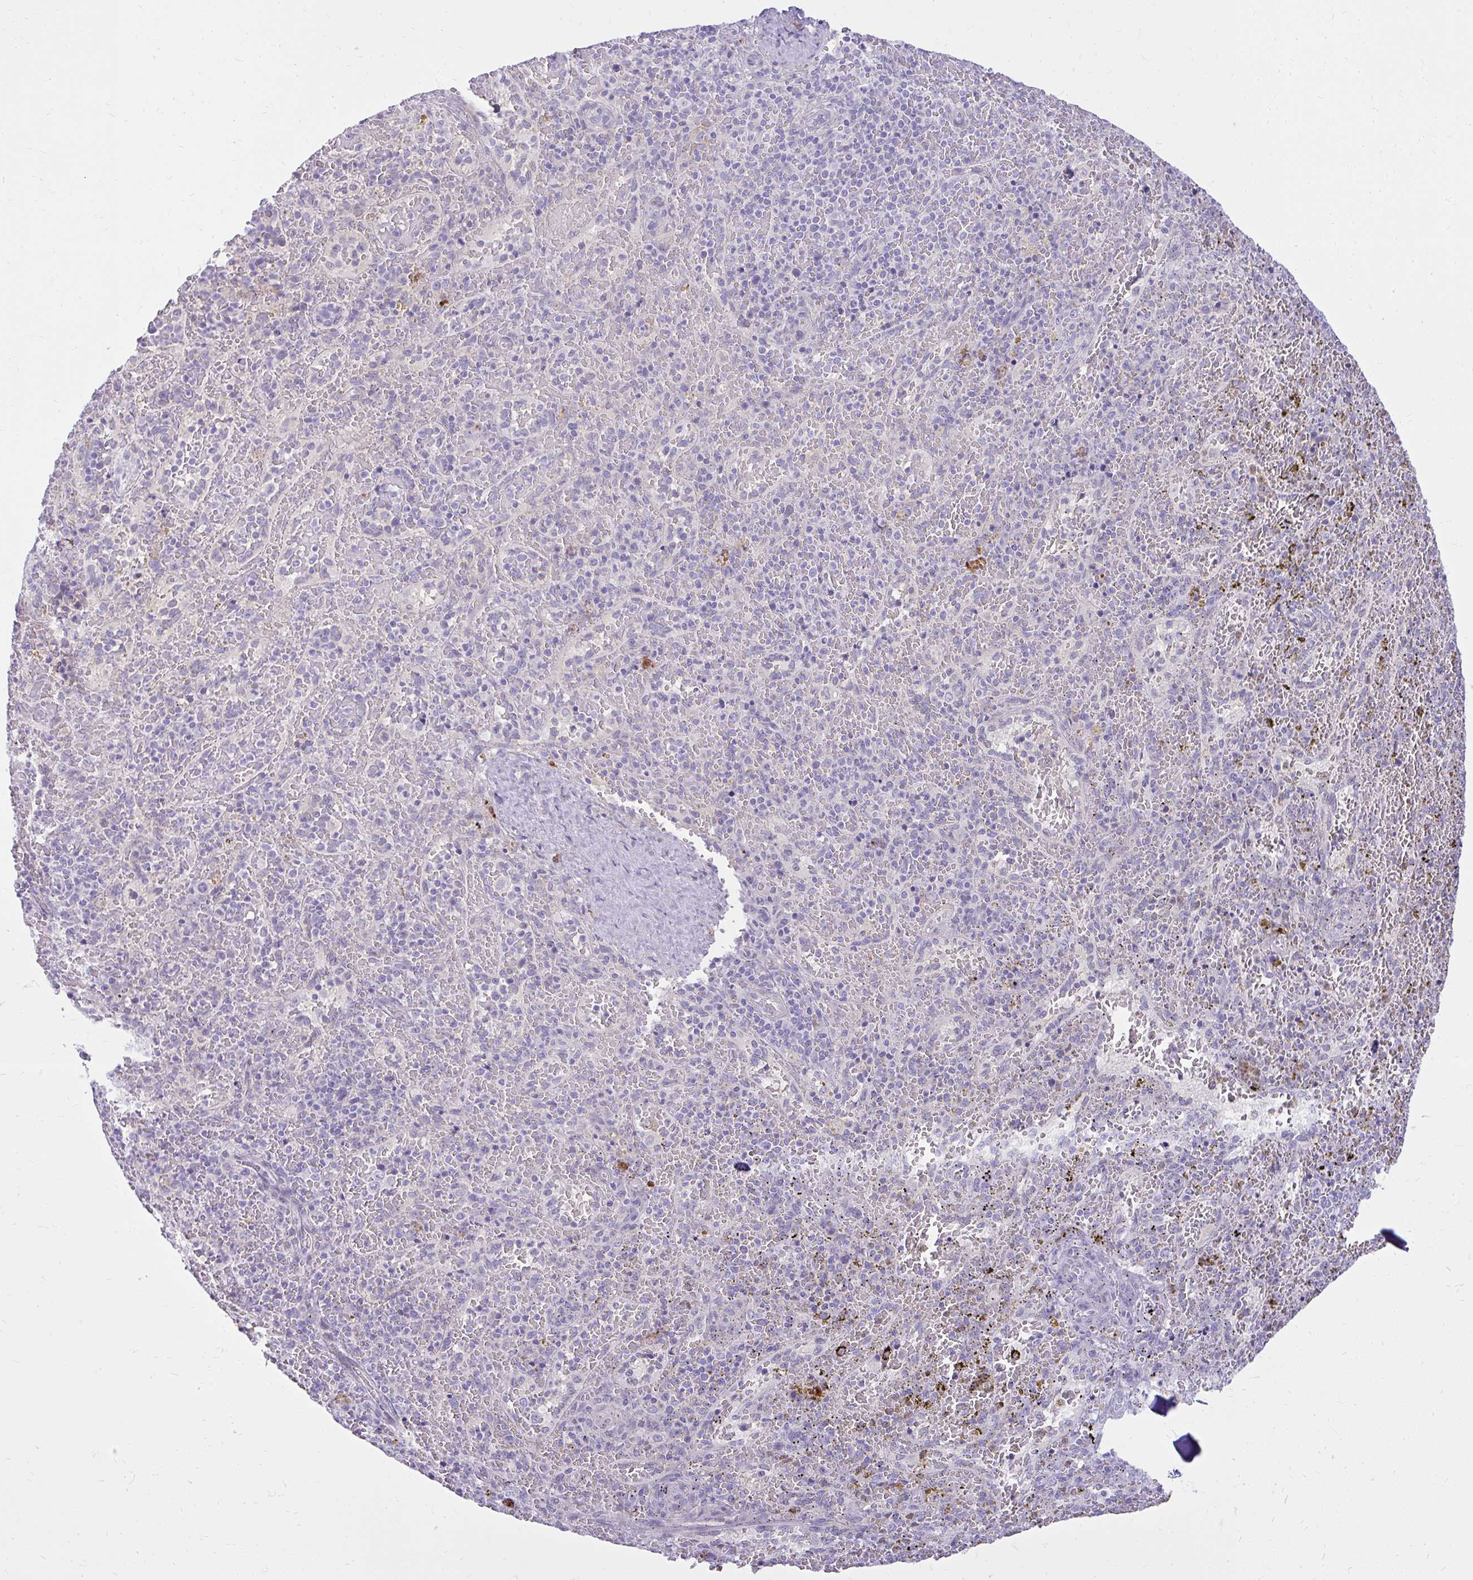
{"staining": {"intensity": "negative", "quantity": "none", "location": "none"}, "tissue": "spleen", "cell_type": "Cells in red pulp", "image_type": "normal", "snomed": [{"axis": "morphology", "description": "Normal tissue, NOS"}, {"axis": "topography", "description": "Spleen"}], "caption": "Cells in red pulp show no significant protein staining in benign spleen. The staining is performed using DAB brown chromogen with nuclei counter-stained in using hematoxylin.", "gene": "PRAP1", "patient": {"sex": "female", "age": 50}}